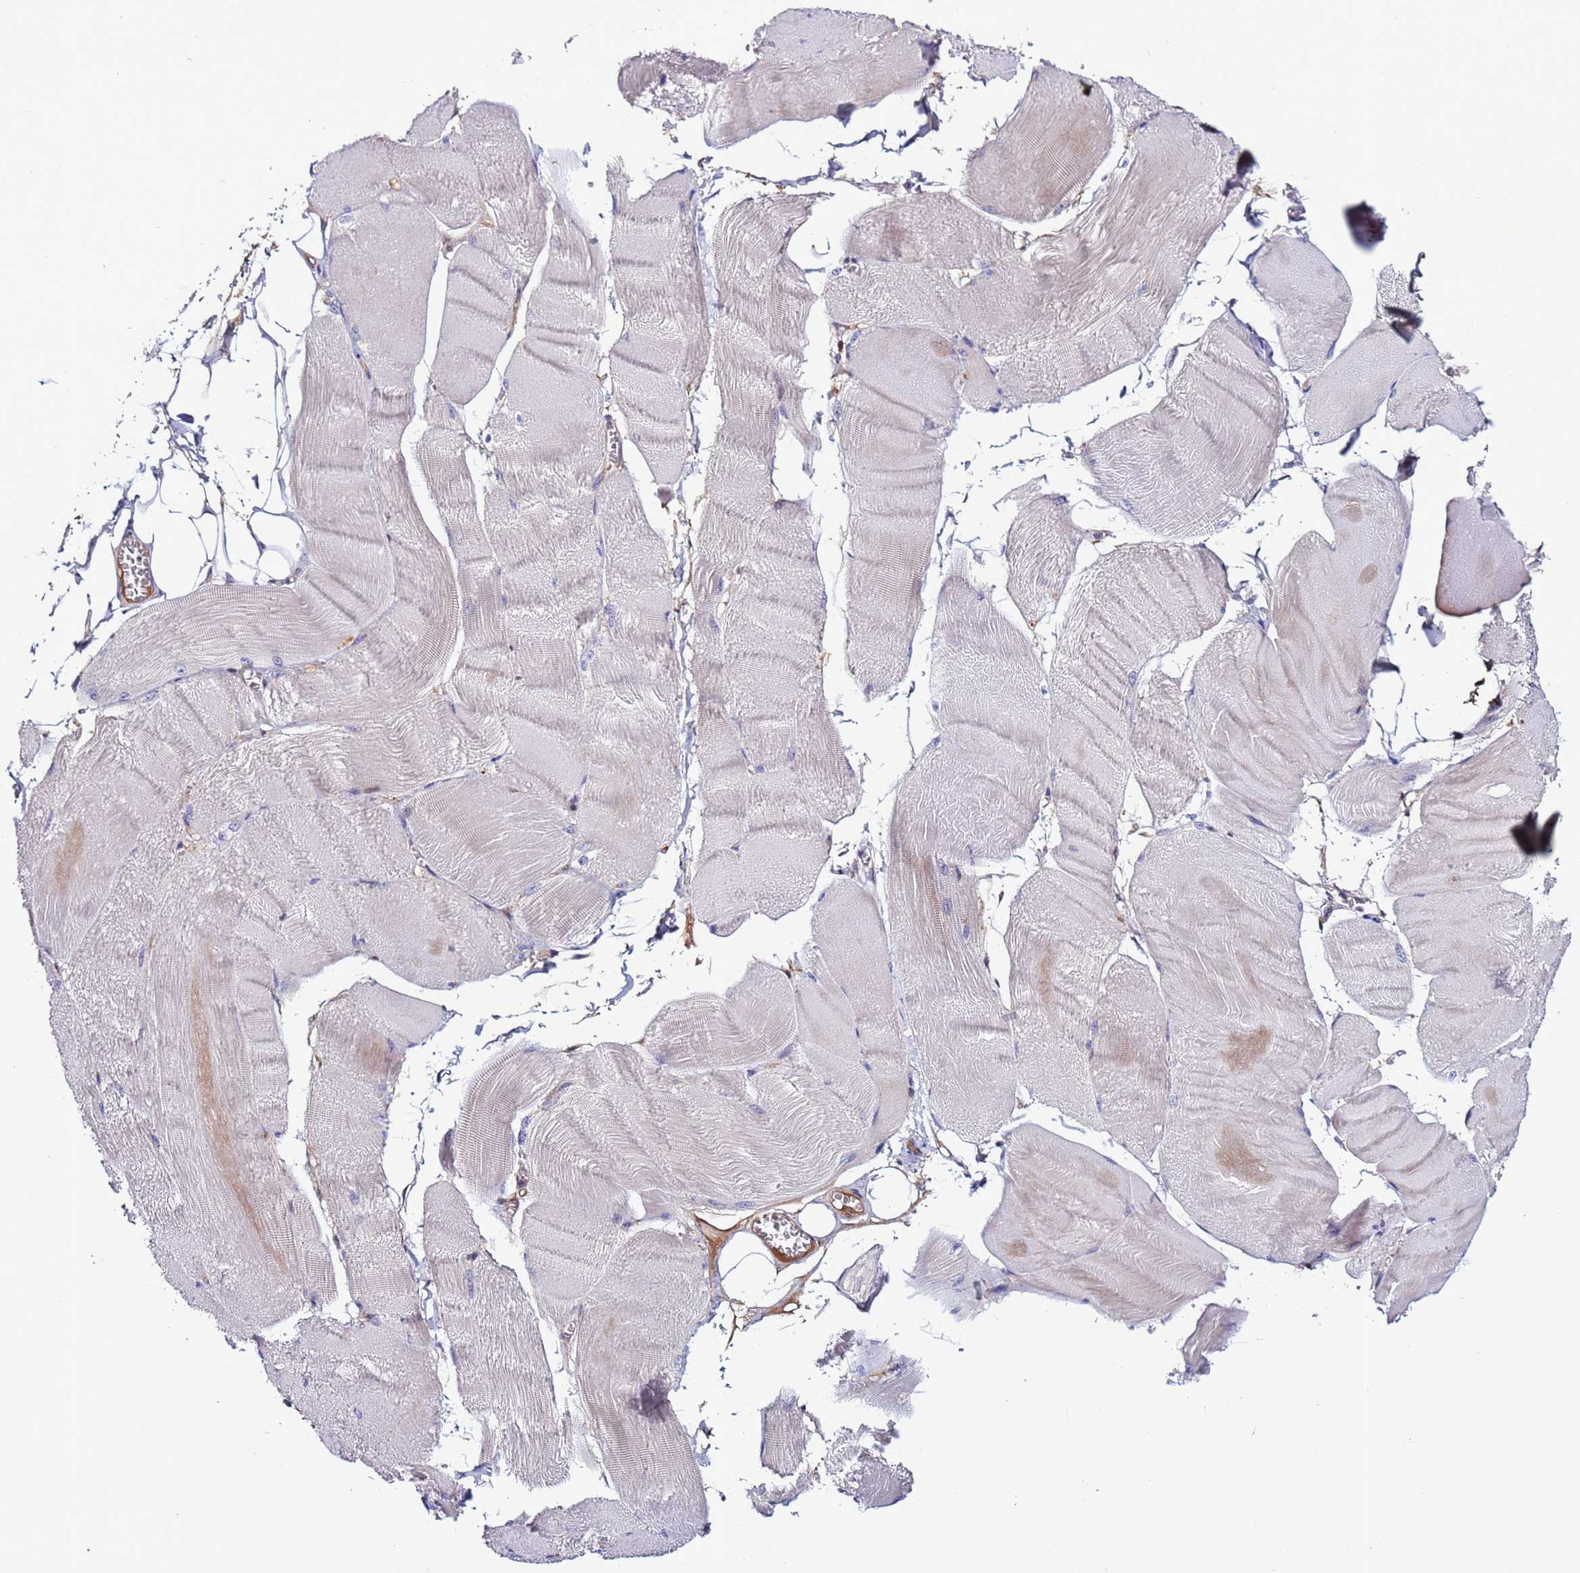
{"staining": {"intensity": "negative", "quantity": "none", "location": "none"}, "tissue": "skeletal muscle", "cell_type": "Myocytes", "image_type": "normal", "snomed": [{"axis": "morphology", "description": "Normal tissue, NOS"}, {"axis": "morphology", "description": "Basal cell carcinoma"}, {"axis": "topography", "description": "Skeletal muscle"}], "caption": "Protein analysis of benign skeletal muscle shows no significant positivity in myocytes. Brightfield microscopy of immunohistochemistry stained with DAB (3,3'-diaminobenzidine) (brown) and hematoxylin (blue), captured at high magnification.", "gene": "C8G", "patient": {"sex": "female", "age": 64}}